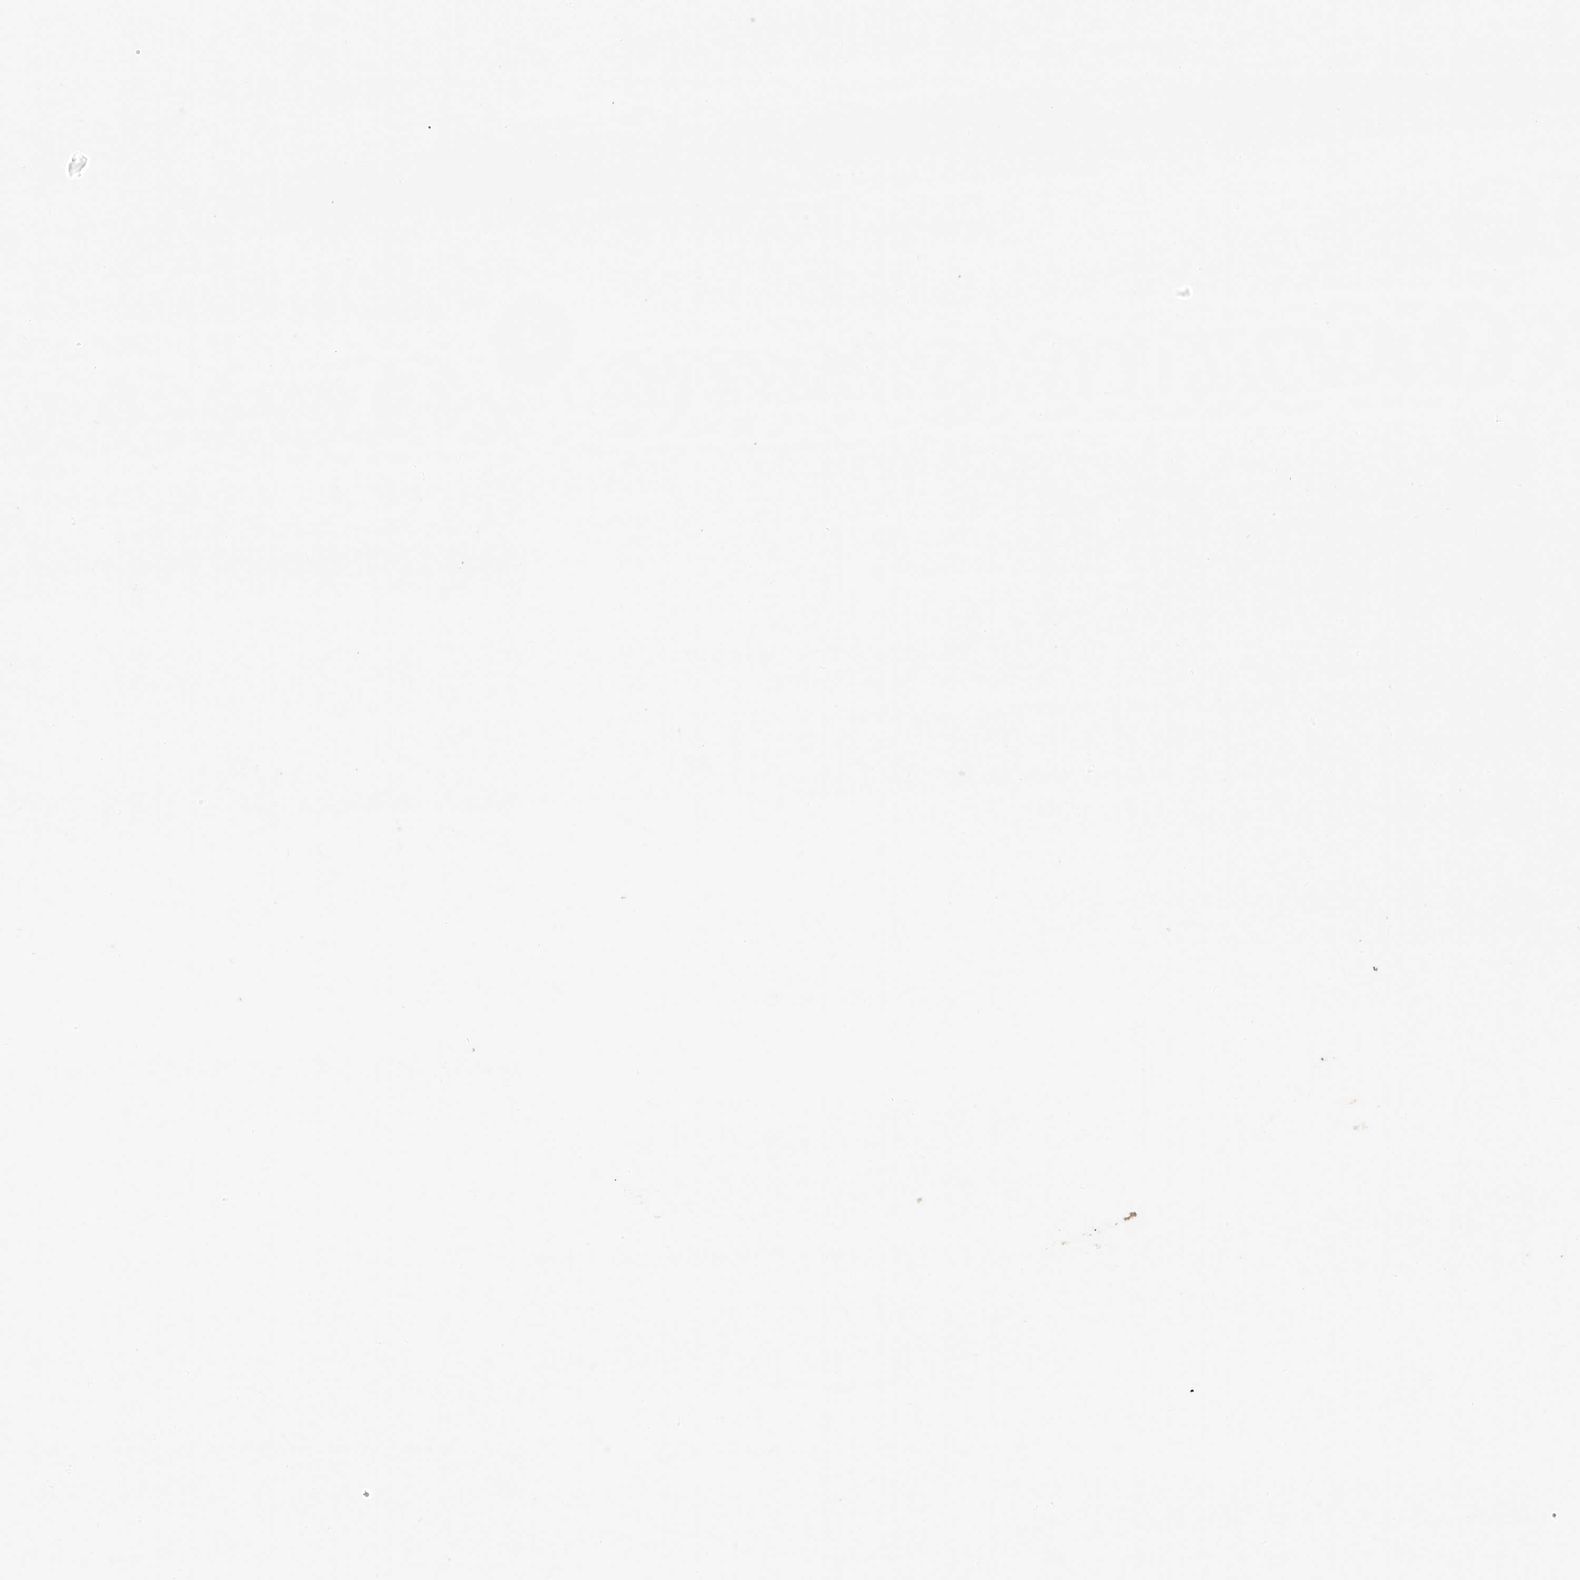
{"staining": {"intensity": "strong", "quantity": ">75%", "location": "cytoplasmic/membranous,nuclear"}, "tissue": "parathyroid gland", "cell_type": "Glandular cells", "image_type": "normal", "snomed": [{"axis": "morphology", "description": "Normal tissue, NOS"}, {"axis": "topography", "description": "Parathyroid gland"}], "caption": "A brown stain labels strong cytoplasmic/membranous,nuclear expression of a protein in glandular cells of normal human parathyroid gland. Using DAB (3,3'-diaminobenzidine) (brown) and hematoxylin (blue) stains, captured at high magnification using brightfield microscopy.", "gene": "ZNF514", "patient": {"sex": "male", "age": 83}}